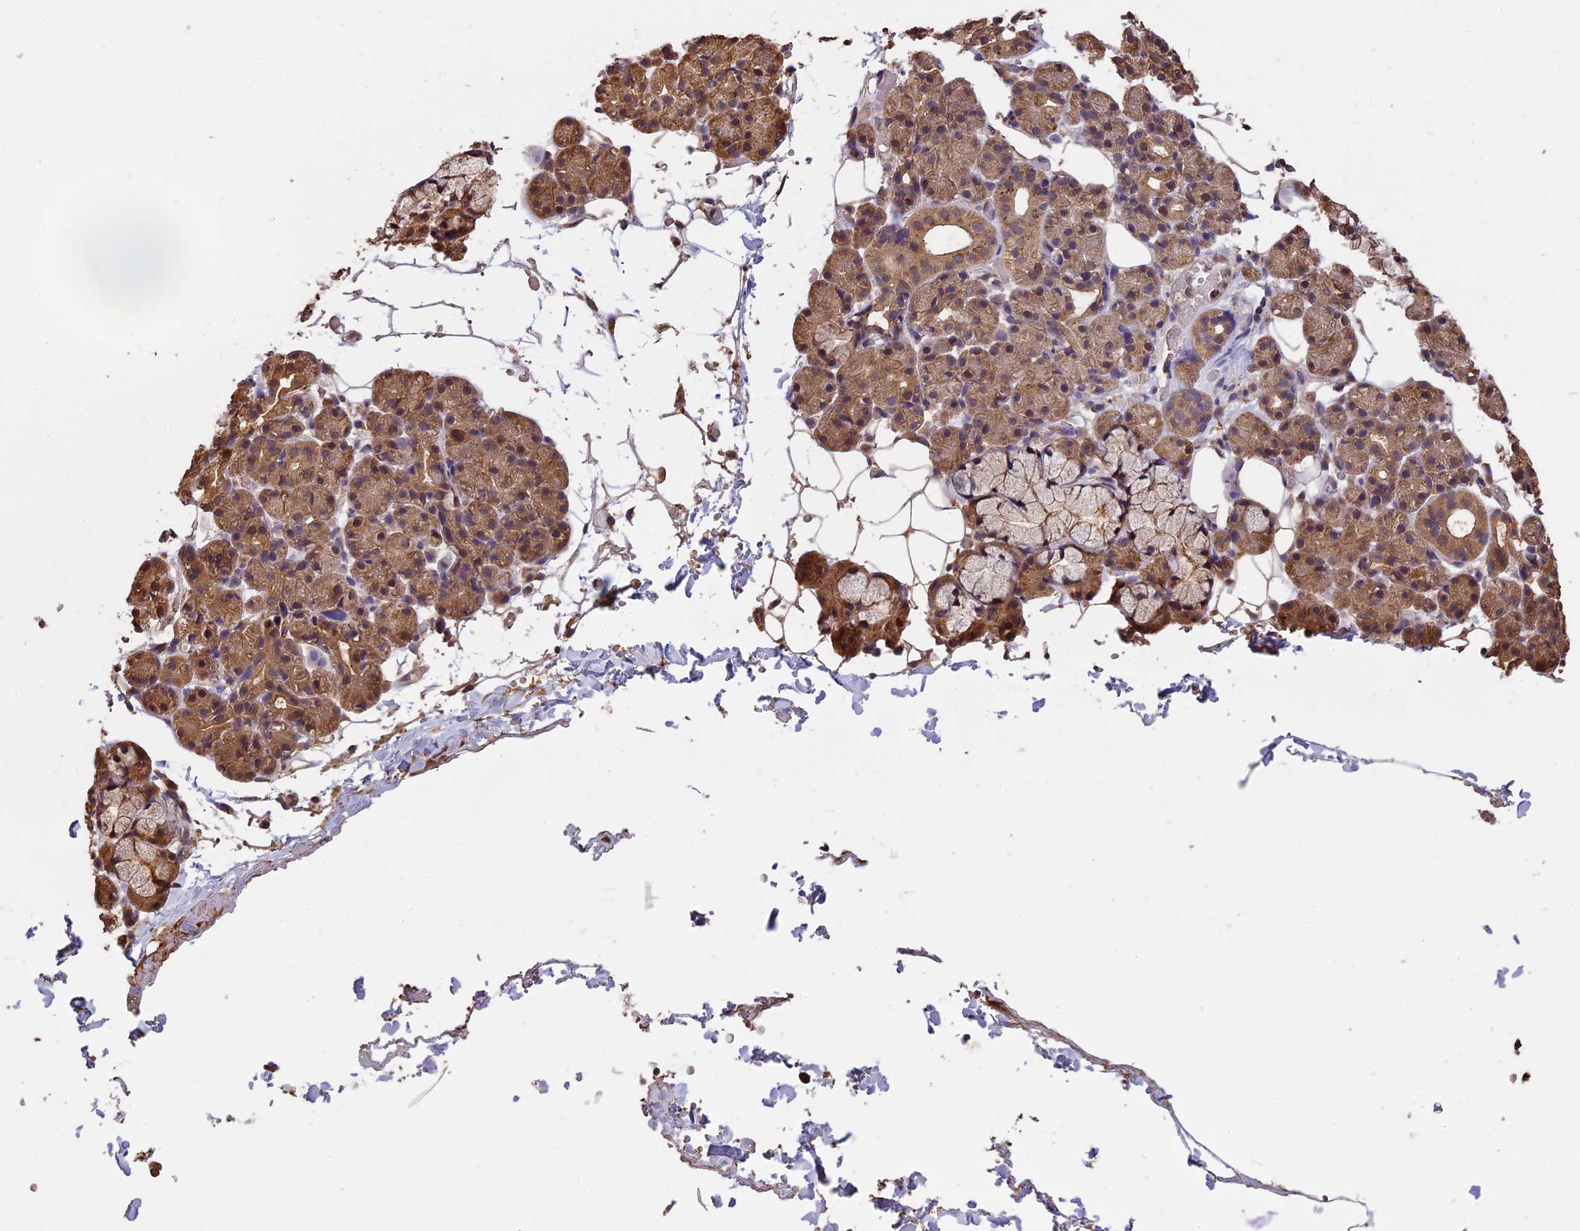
{"staining": {"intensity": "moderate", "quantity": "25%-75%", "location": "cytoplasmic/membranous,nuclear"}, "tissue": "salivary gland", "cell_type": "Glandular cells", "image_type": "normal", "snomed": [{"axis": "morphology", "description": "Normal tissue, NOS"}, {"axis": "topography", "description": "Salivary gland"}], "caption": "The micrograph exhibits immunohistochemical staining of unremarkable salivary gland. There is moderate cytoplasmic/membranous,nuclear staining is identified in approximately 25%-75% of glandular cells. The staining was performed using DAB, with brown indicating positive protein expression. Nuclei are stained blue with hematoxylin.", "gene": "CHMP2A", "patient": {"sex": "male", "age": 63}}